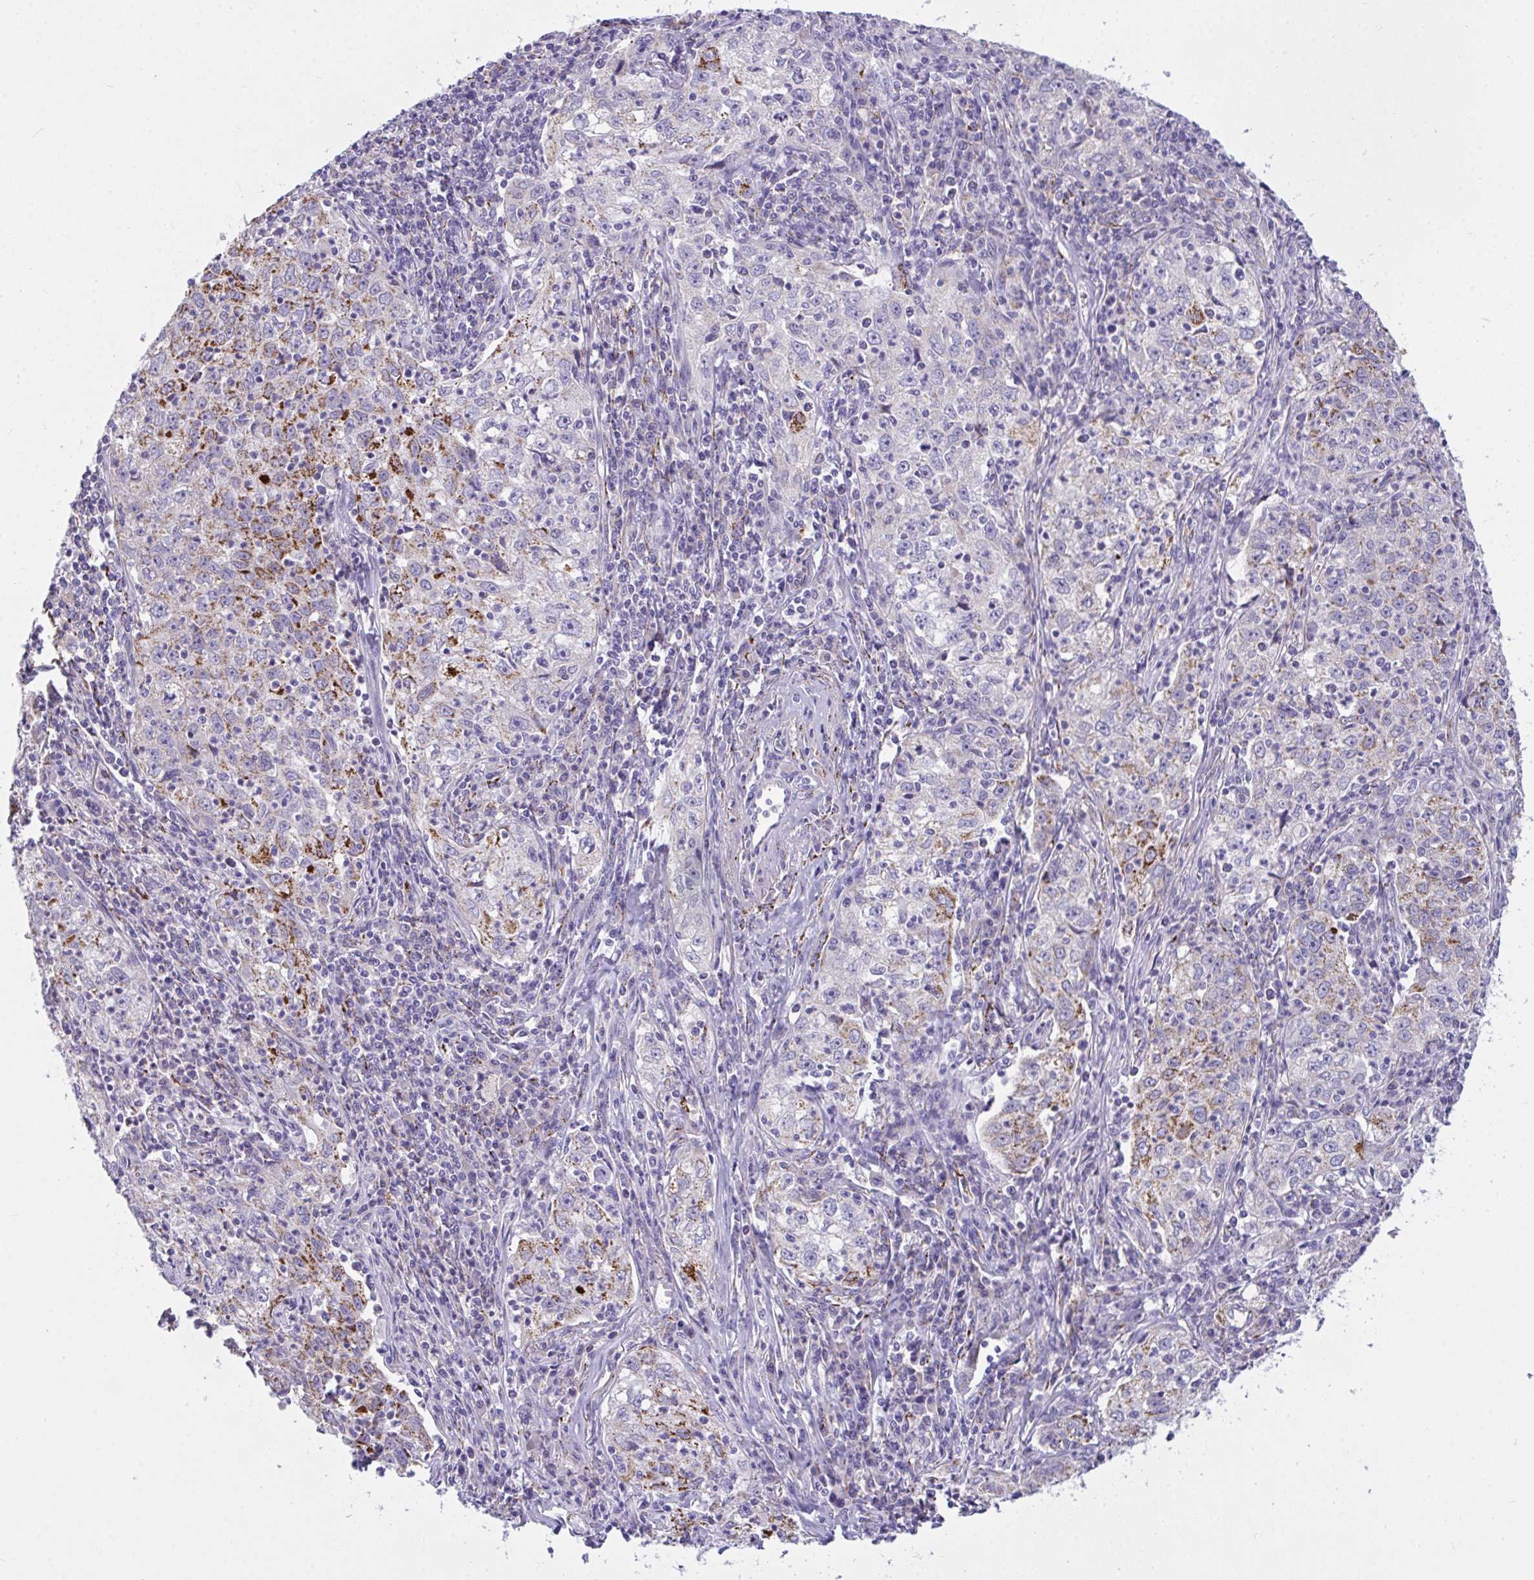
{"staining": {"intensity": "moderate", "quantity": "<25%", "location": "cytoplasmic/membranous"}, "tissue": "lung cancer", "cell_type": "Tumor cells", "image_type": "cancer", "snomed": [{"axis": "morphology", "description": "Squamous cell carcinoma, NOS"}, {"axis": "topography", "description": "Lung"}], "caption": "There is low levels of moderate cytoplasmic/membranous expression in tumor cells of squamous cell carcinoma (lung), as demonstrated by immunohistochemical staining (brown color).", "gene": "SEMA6B", "patient": {"sex": "male", "age": 71}}